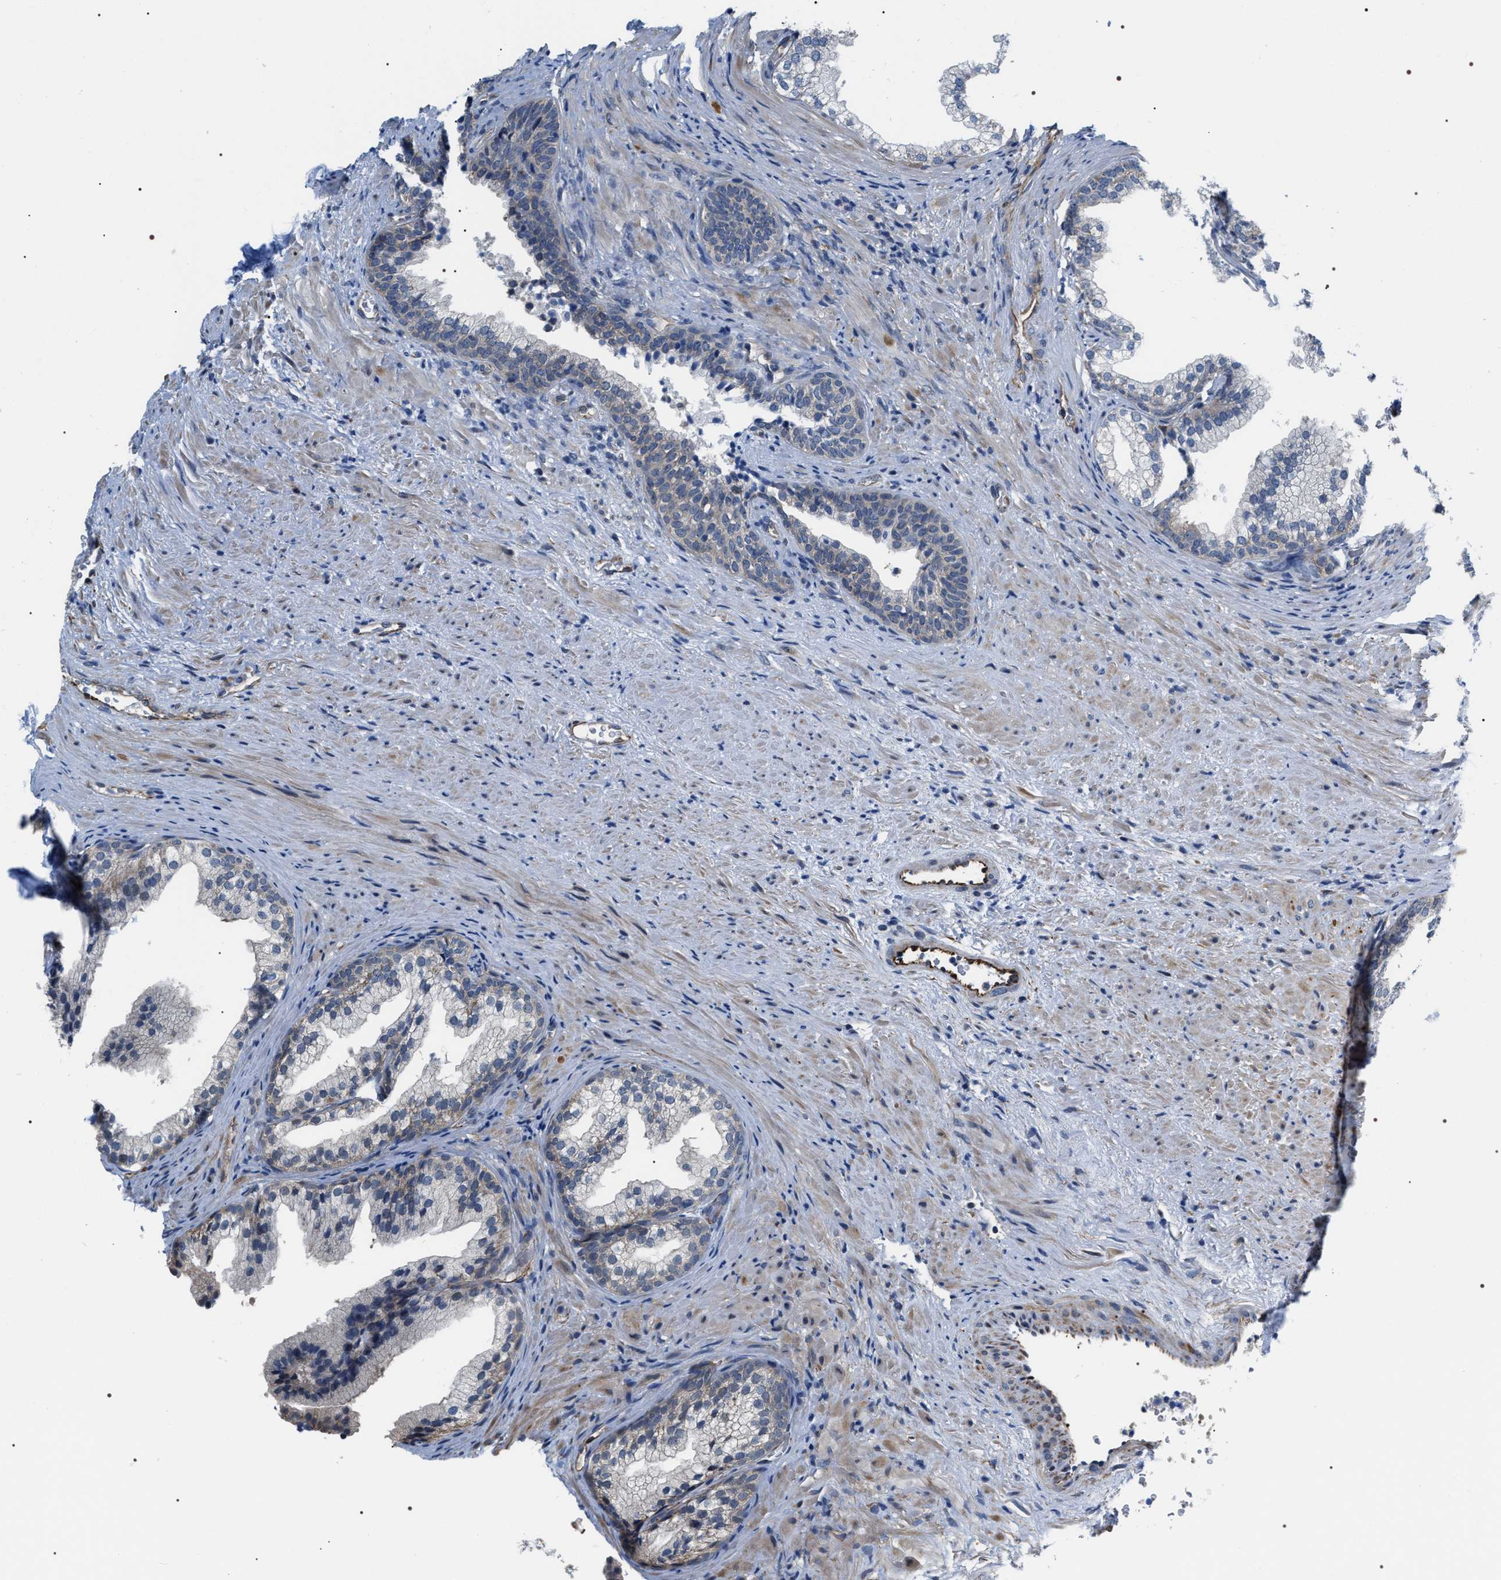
{"staining": {"intensity": "negative", "quantity": "none", "location": "none"}, "tissue": "prostate", "cell_type": "Glandular cells", "image_type": "normal", "snomed": [{"axis": "morphology", "description": "Normal tissue, NOS"}, {"axis": "topography", "description": "Prostate"}], "caption": "Immunohistochemical staining of benign prostate reveals no significant expression in glandular cells.", "gene": "PKD1L1", "patient": {"sex": "male", "age": 76}}